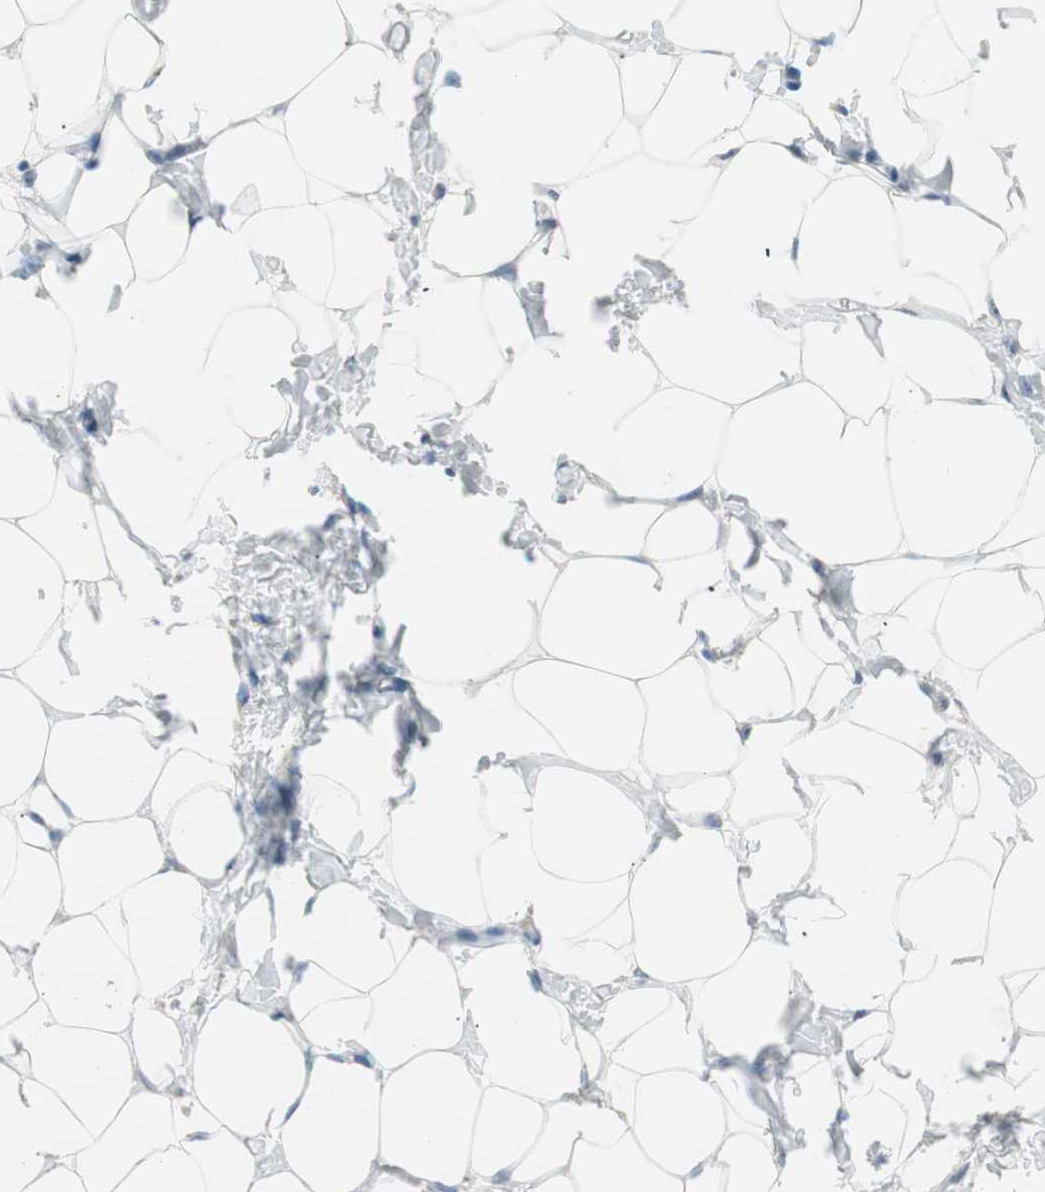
{"staining": {"intensity": "negative", "quantity": "none", "location": "none"}, "tissue": "breast", "cell_type": "Adipocytes", "image_type": "normal", "snomed": [{"axis": "morphology", "description": "Normal tissue, NOS"}, {"axis": "topography", "description": "Breast"}], "caption": "This is an IHC micrograph of unremarkable breast. There is no expression in adipocytes.", "gene": "KHK", "patient": {"sex": "female", "age": 27}}